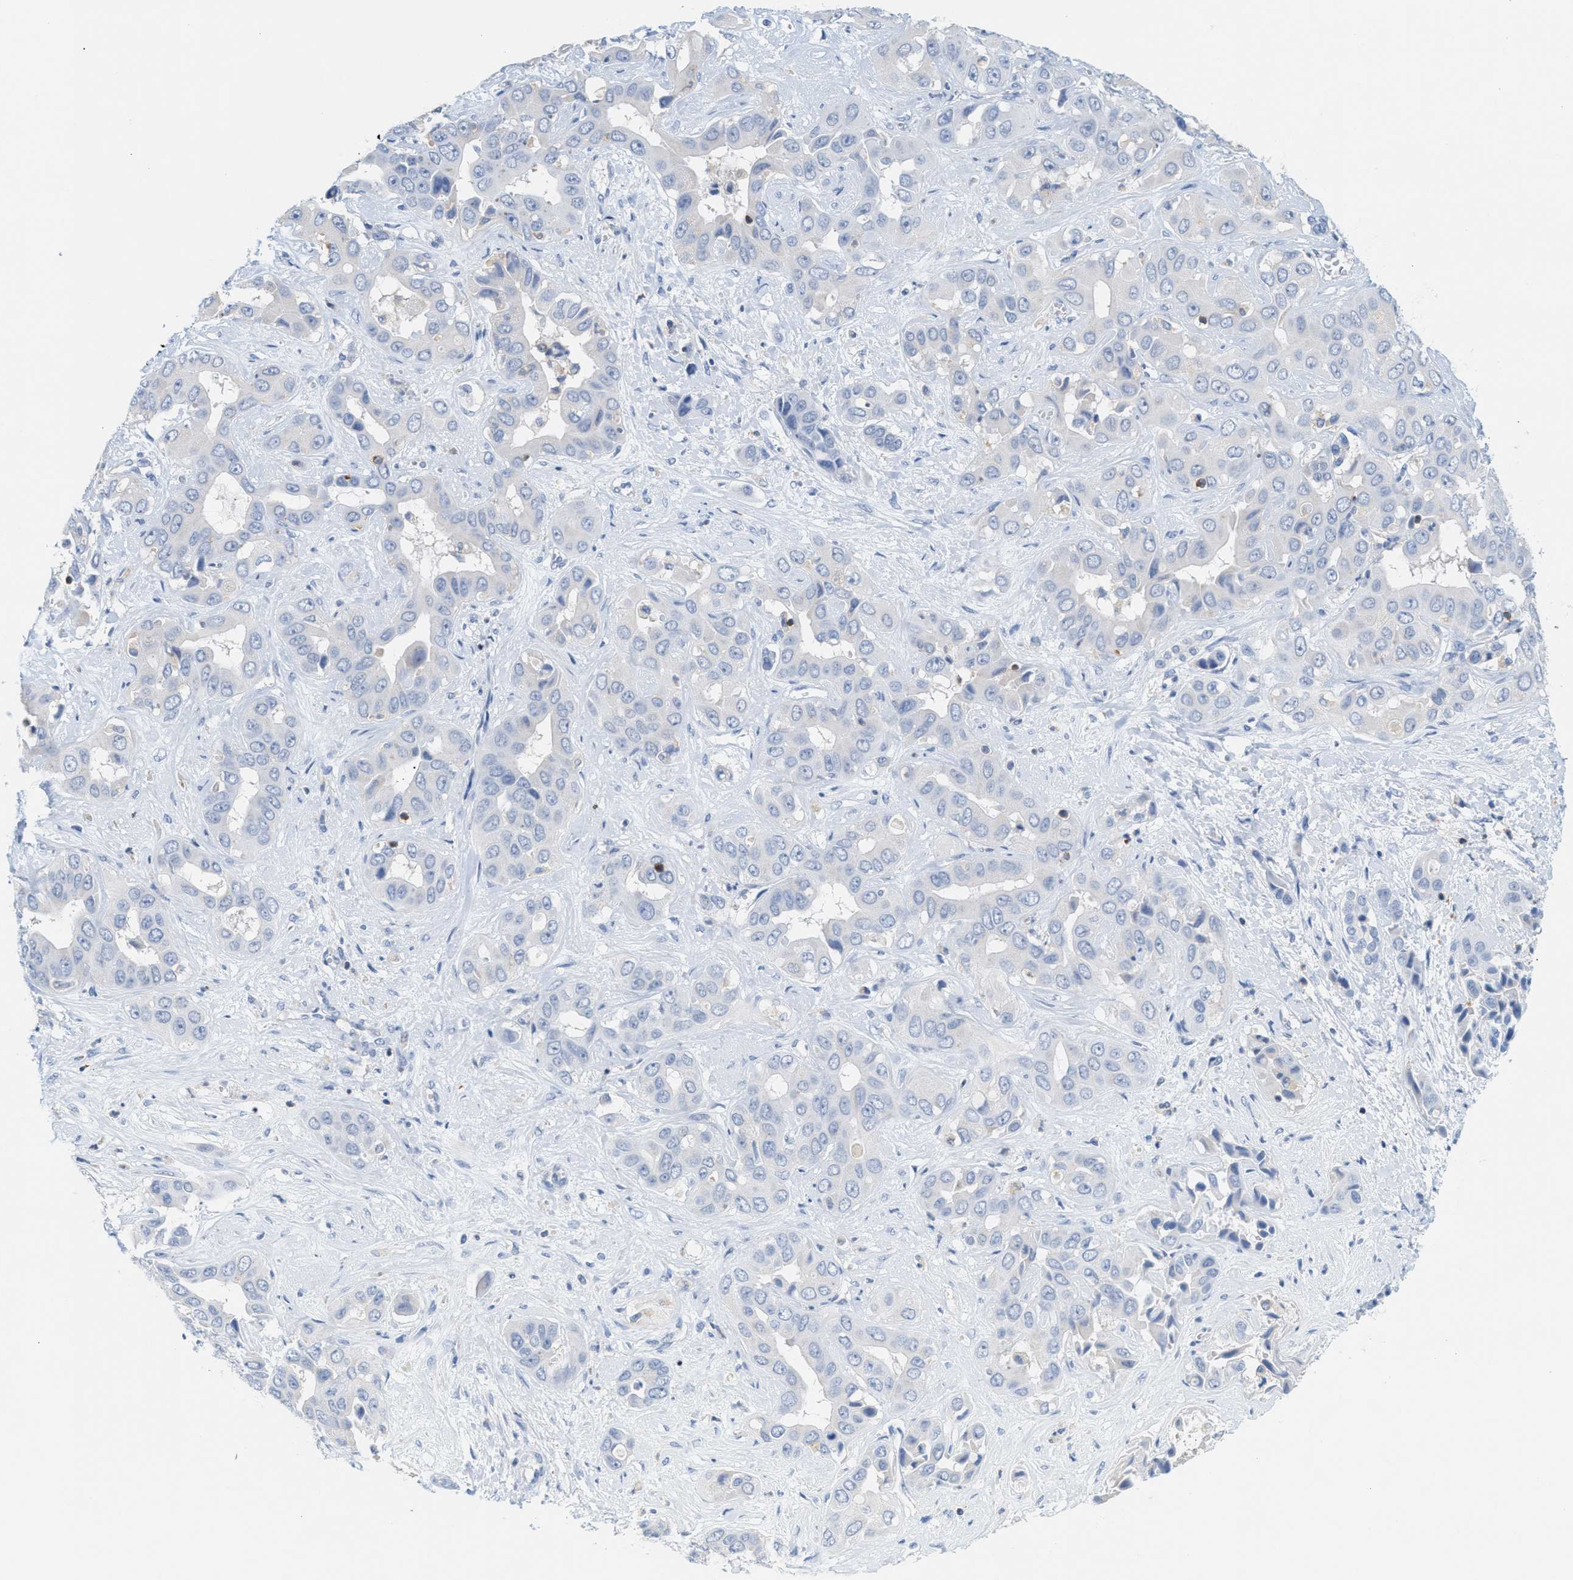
{"staining": {"intensity": "negative", "quantity": "none", "location": "none"}, "tissue": "liver cancer", "cell_type": "Tumor cells", "image_type": "cancer", "snomed": [{"axis": "morphology", "description": "Cholangiocarcinoma"}, {"axis": "topography", "description": "Liver"}], "caption": "Tumor cells show no significant protein expression in cholangiocarcinoma (liver).", "gene": "IL16", "patient": {"sex": "female", "age": 52}}